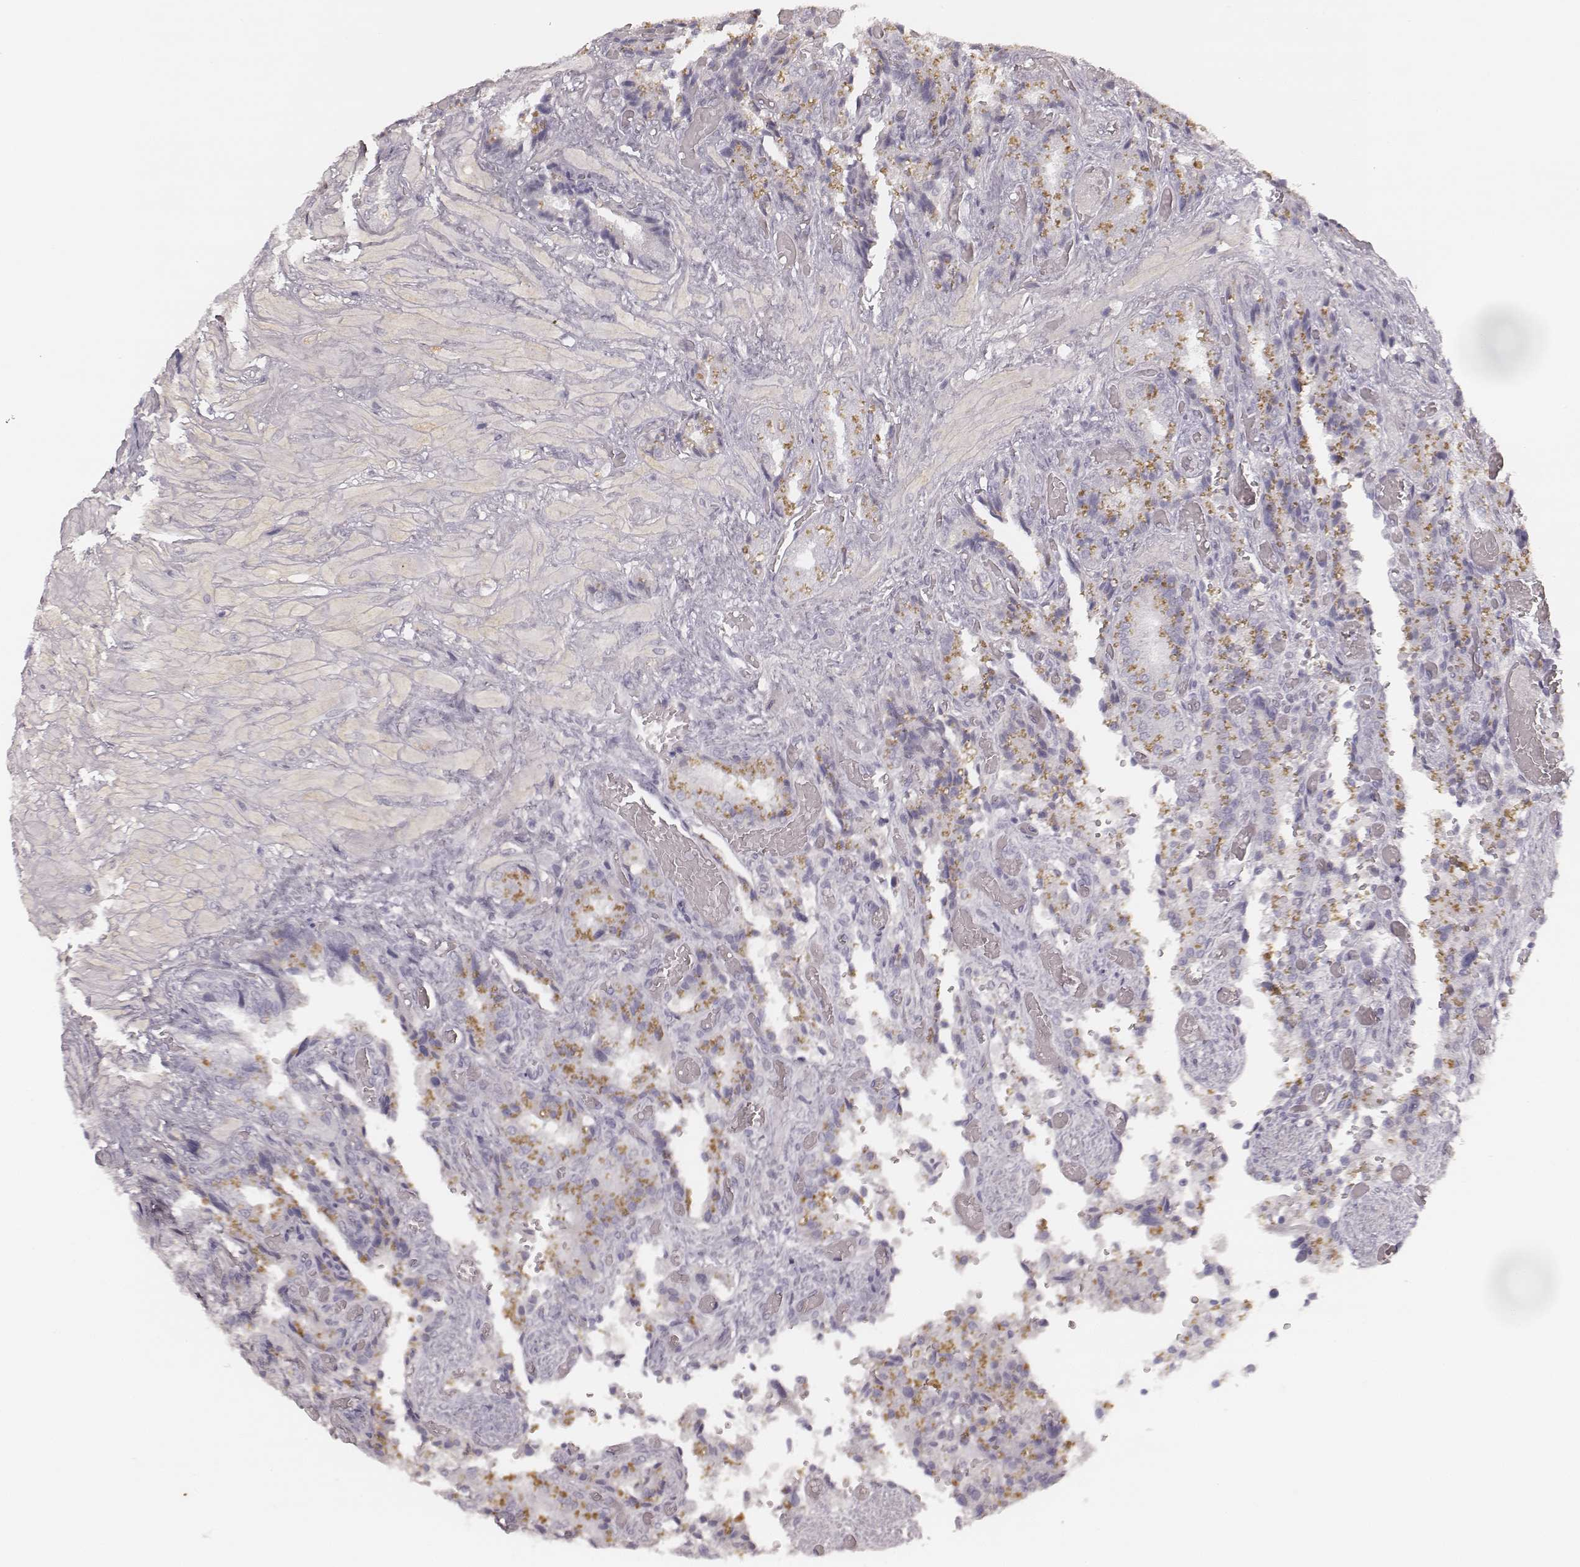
{"staining": {"intensity": "negative", "quantity": "none", "location": "none"}, "tissue": "seminal vesicle", "cell_type": "Glandular cells", "image_type": "normal", "snomed": [{"axis": "morphology", "description": "Normal tissue, NOS"}, {"axis": "topography", "description": "Seminal veicle"}], "caption": "IHC histopathology image of normal human seminal vesicle stained for a protein (brown), which exhibits no expression in glandular cells.", "gene": "MSX1", "patient": {"sex": "male", "age": 57}}